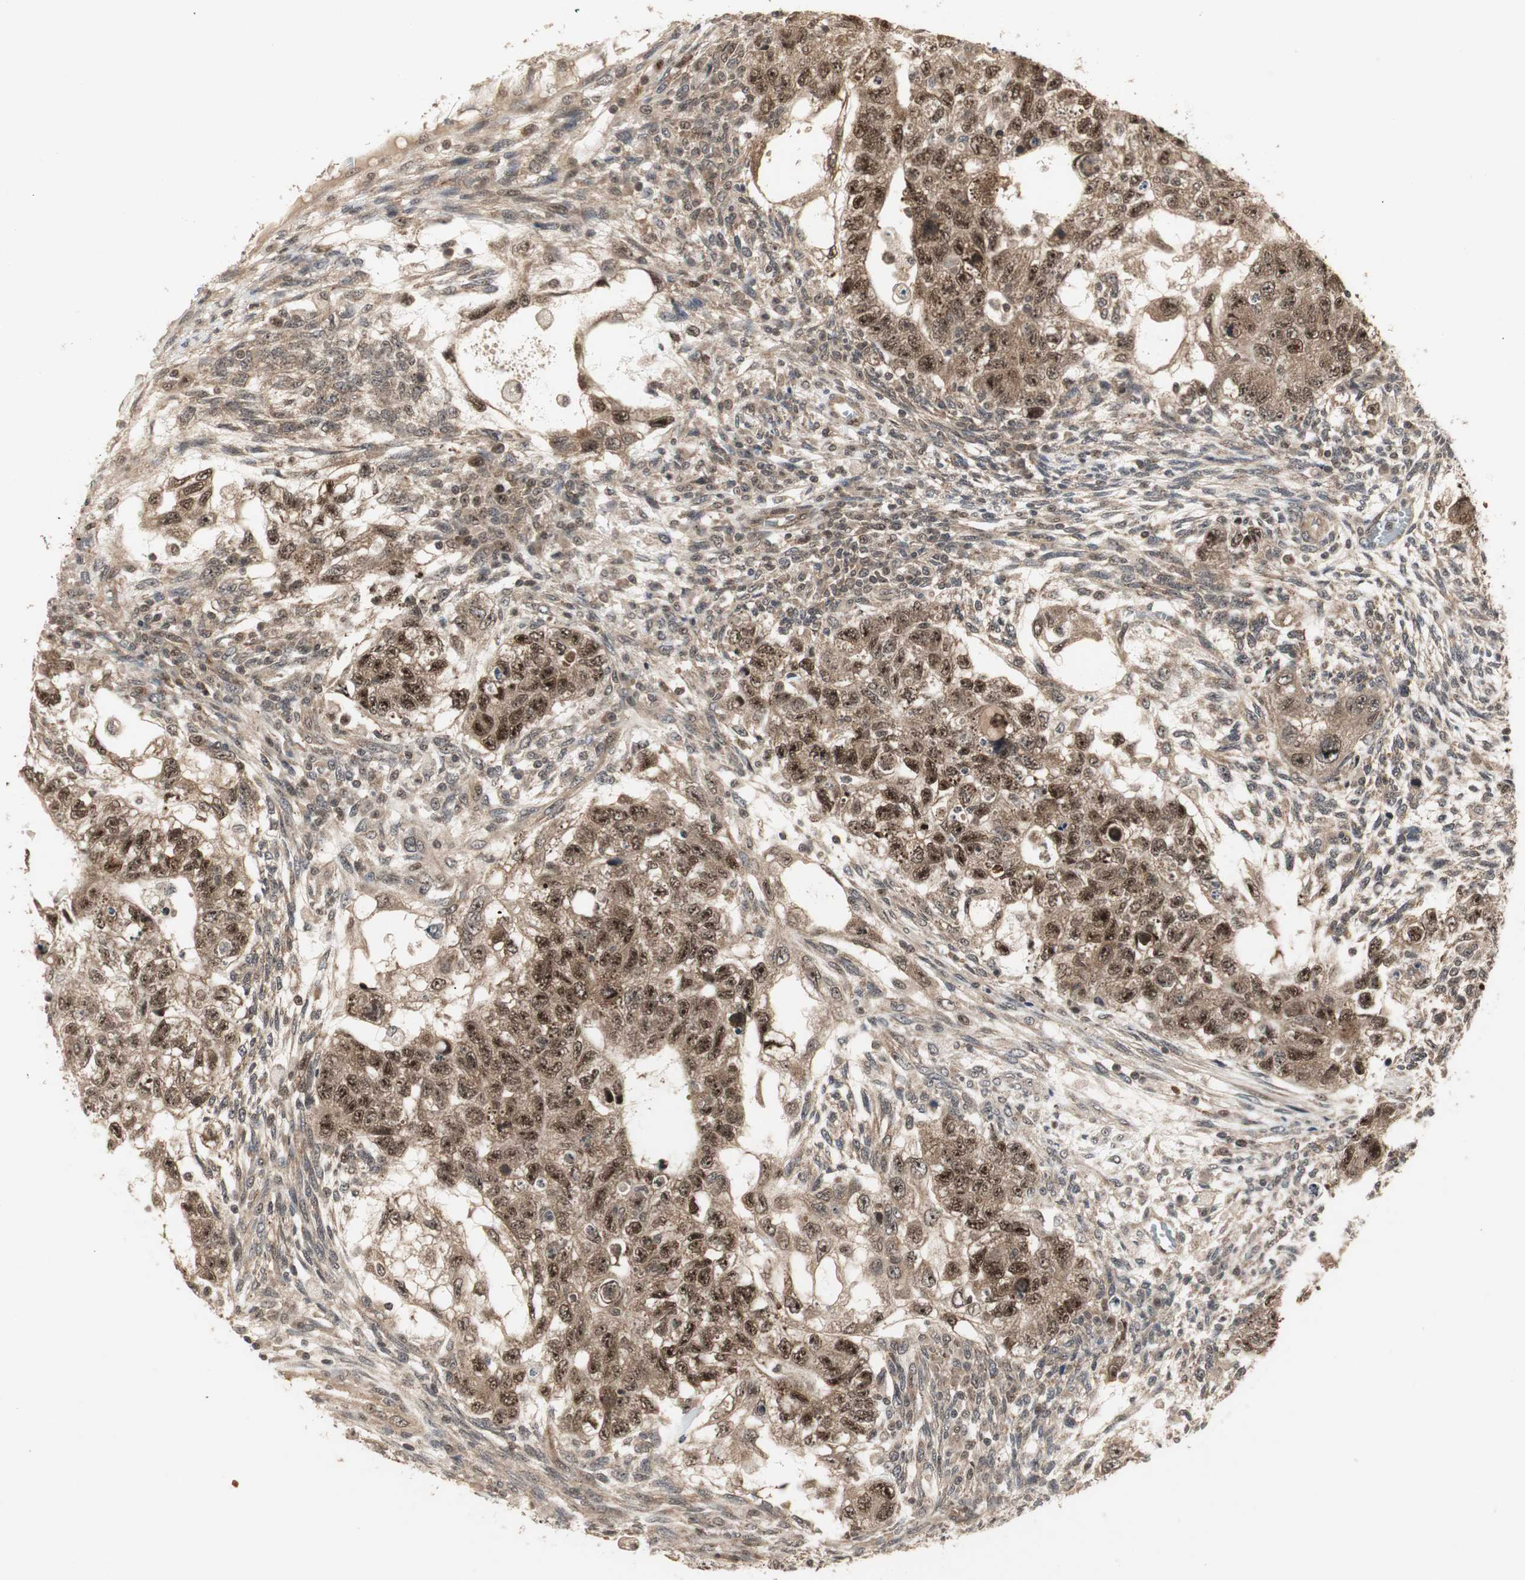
{"staining": {"intensity": "strong", "quantity": ">75%", "location": "cytoplasmic/membranous,nuclear"}, "tissue": "testis cancer", "cell_type": "Tumor cells", "image_type": "cancer", "snomed": [{"axis": "morphology", "description": "Normal tissue, NOS"}, {"axis": "morphology", "description": "Carcinoma, Embryonal, NOS"}, {"axis": "topography", "description": "Testis"}], "caption": "Human testis cancer stained with a protein marker shows strong staining in tumor cells.", "gene": "CSNK2B", "patient": {"sex": "male", "age": 36}}